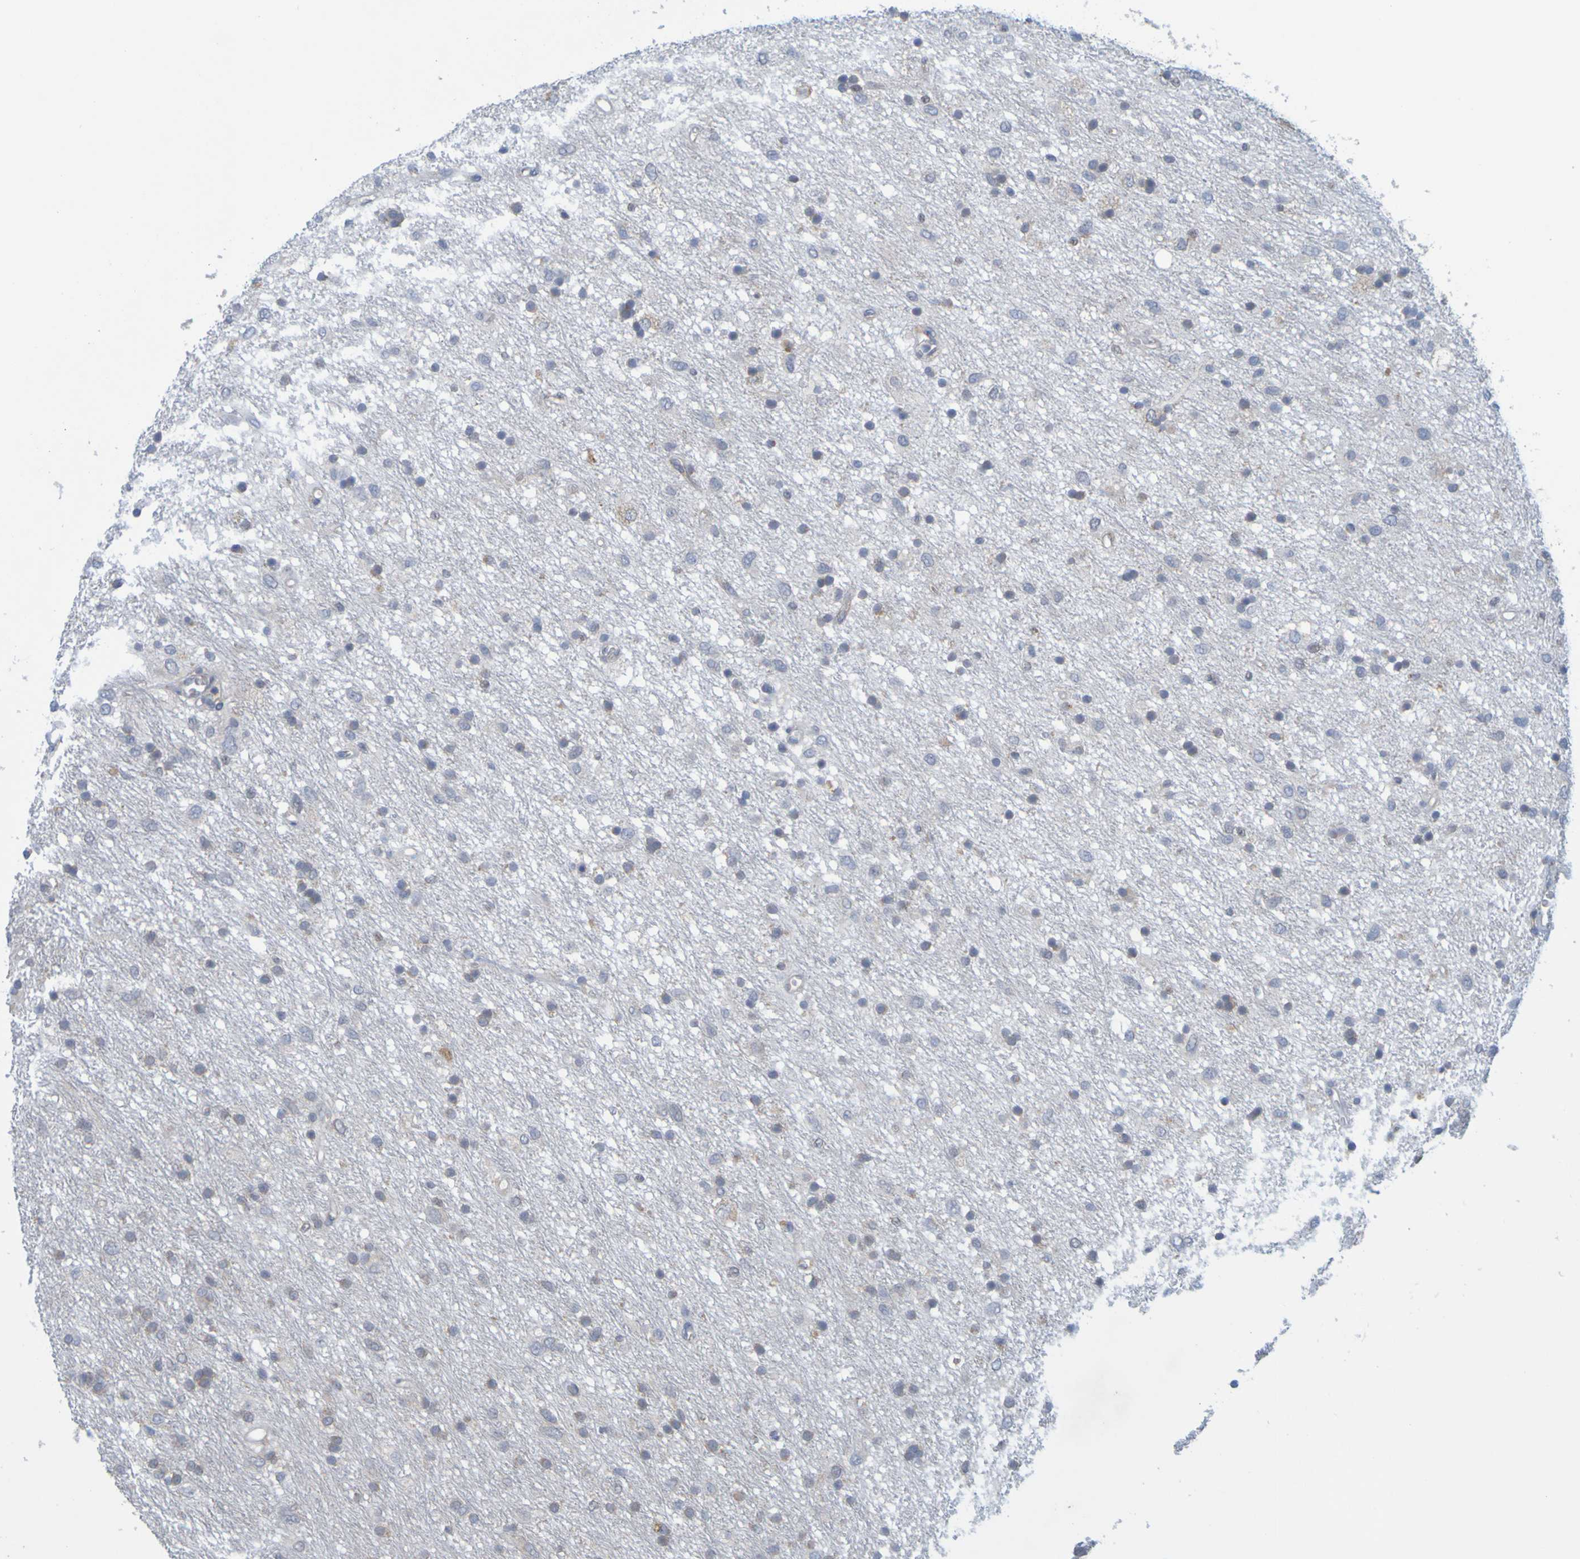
{"staining": {"intensity": "moderate", "quantity": "<25%", "location": "cytoplasmic/membranous"}, "tissue": "glioma", "cell_type": "Tumor cells", "image_type": "cancer", "snomed": [{"axis": "morphology", "description": "Glioma, malignant, Low grade"}, {"axis": "topography", "description": "Brain"}], "caption": "Human glioma stained with a protein marker displays moderate staining in tumor cells.", "gene": "MOGS", "patient": {"sex": "male", "age": 77}}